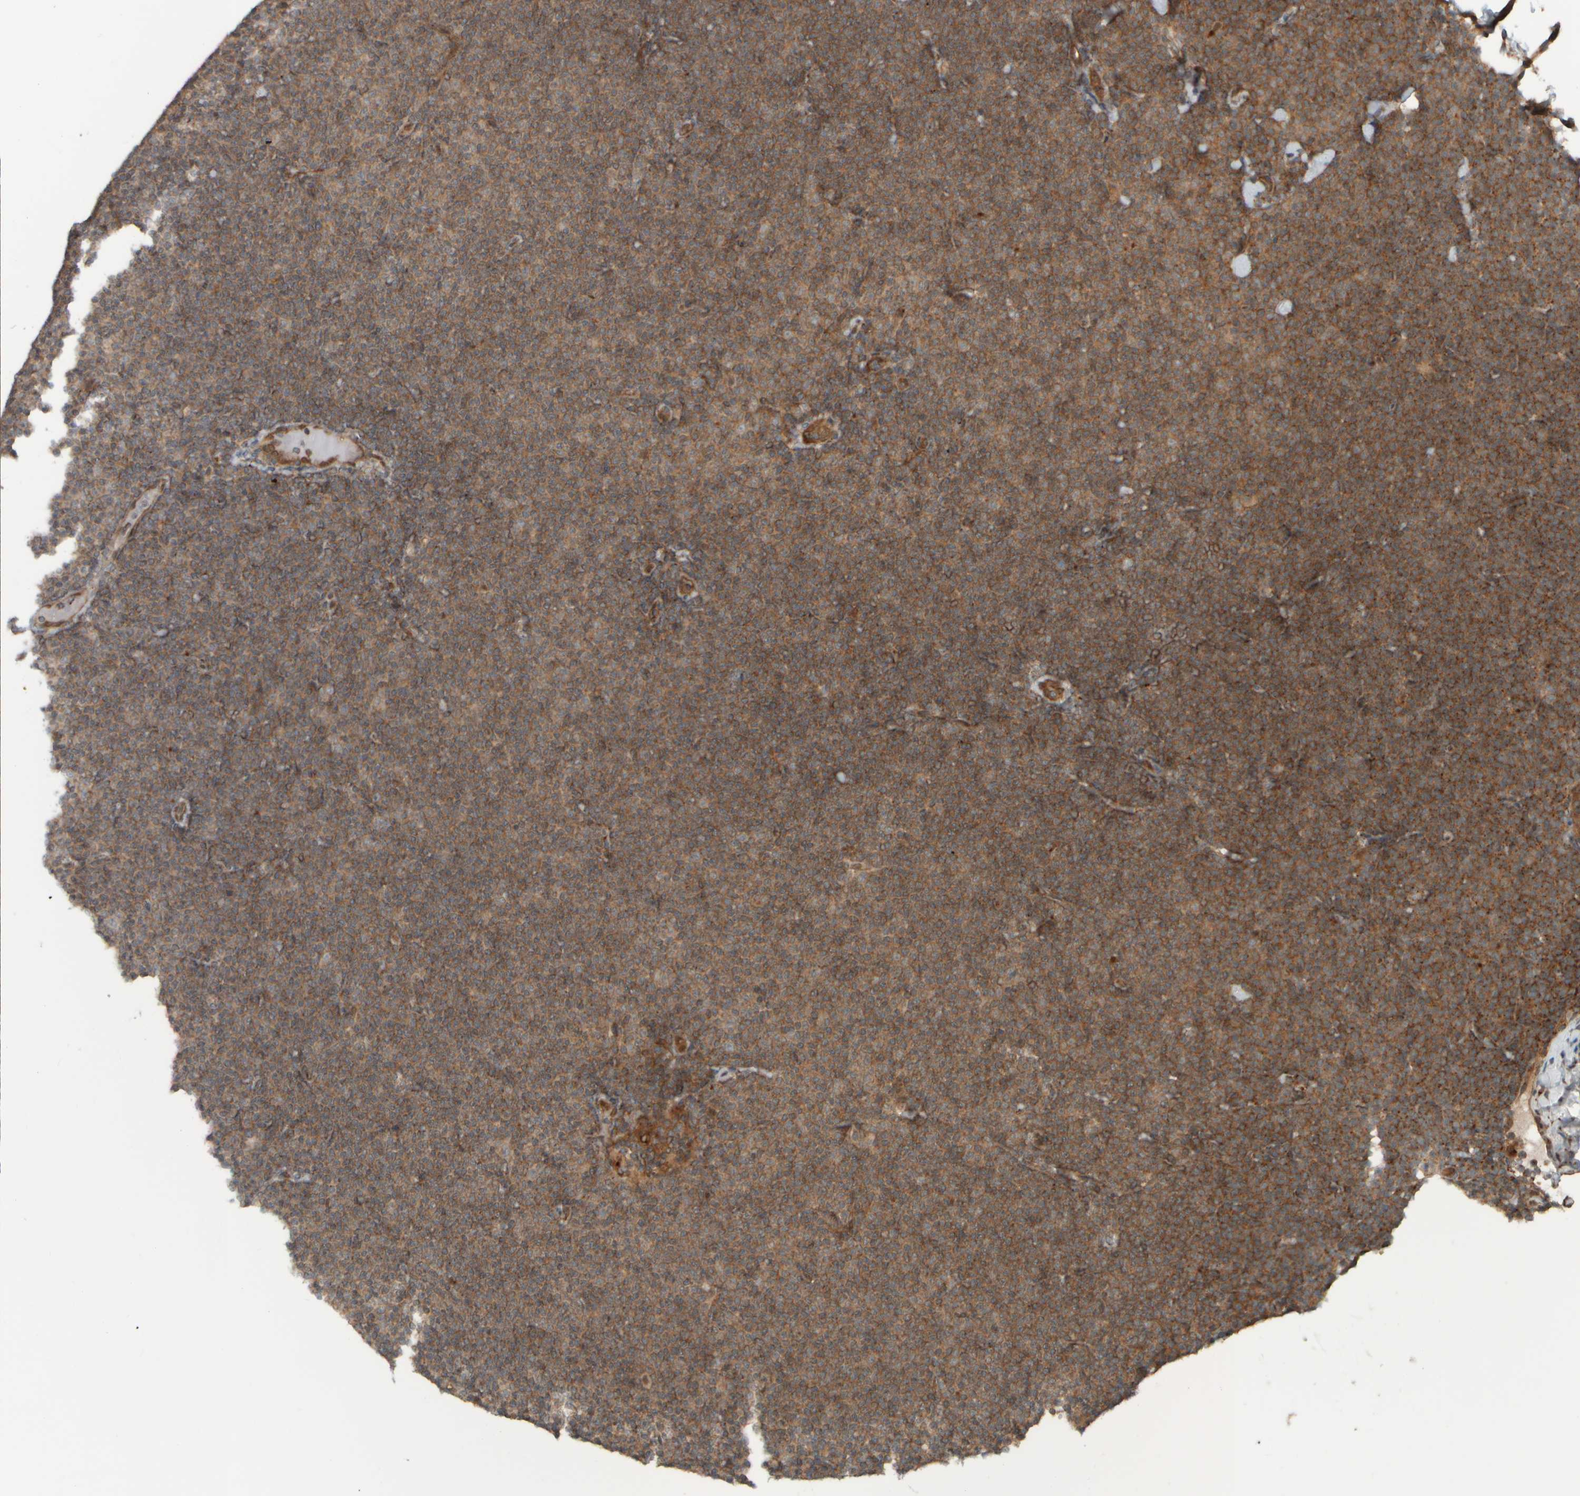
{"staining": {"intensity": "weak", "quantity": ">75%", "location": "cytoplasmic/membranous"}, "tissue": "lymphoma", "cell_type": "Tumor cells", "image_type": "cancer", "snomed": [{"axis": "morphology", "description": "Malignant lymphoma, non-Hodgkin's type, Low grade"}, {"axis": "topography", "description": "Lymph node"}], "caption": "Protein expression analysis of malignant lymphoma, non-Hodgkin's type (low-grade) reveals weak cytoplasmic/membranous positivity in about >75% of tumor cells.", "gene": "GIGYF1", "patient": {"sex": "female", "age": 53}}